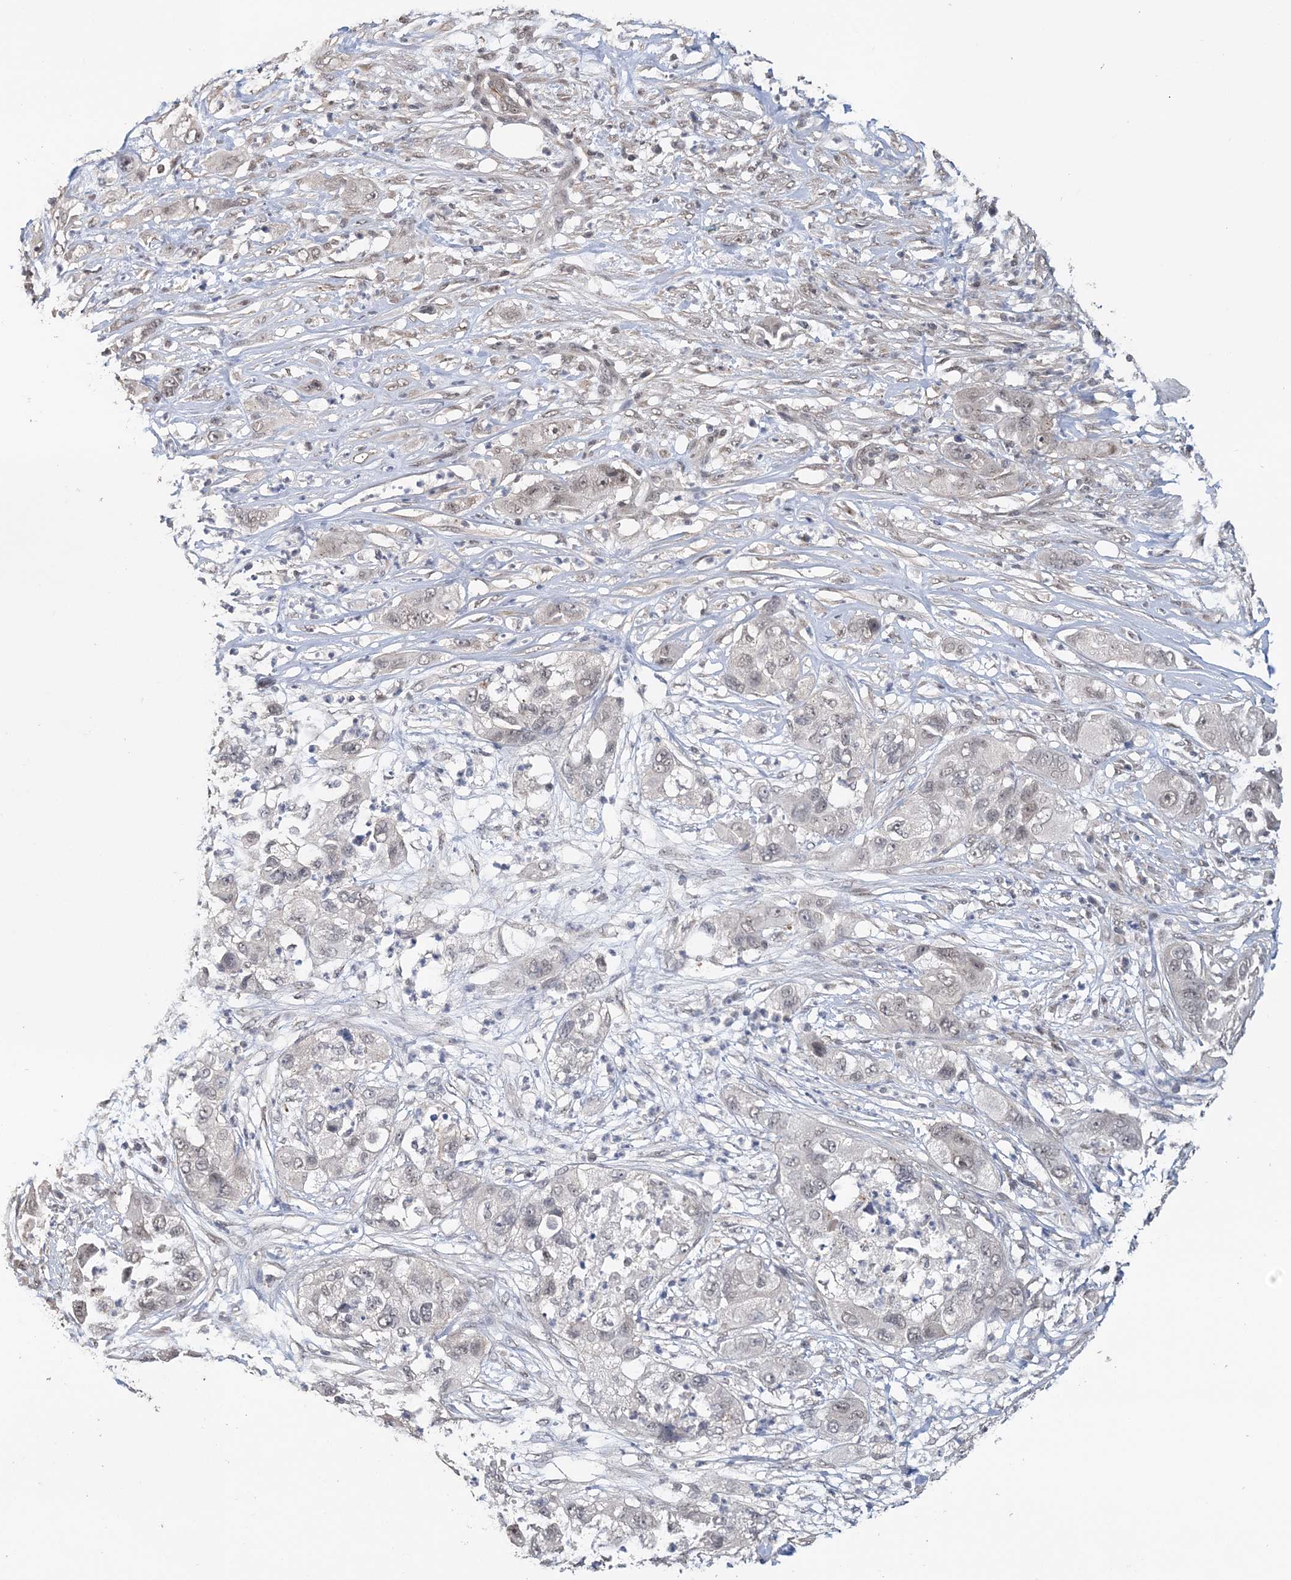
{"staining": {"intensity": "negative", "quantity": "none", "location": "none"}, "tissue": "pancreatic cancer", "cell_type": "Tumor cells", "image_type": "cancer", "snomed": [{"axis": "morphology", "description": "Adenocarcinoma, NOS"}, {"axis": "topography", "description": "Pancreas"}], "caption": "Histopathology image shows no protein expression in tumor cells of pancreatic cancer tissue. (DAB immunohistochemistry visualized using brightfield microscopy, high magnification).", "gene": "TSHZ2", "patient": {"sex": "female", "age": 78}}